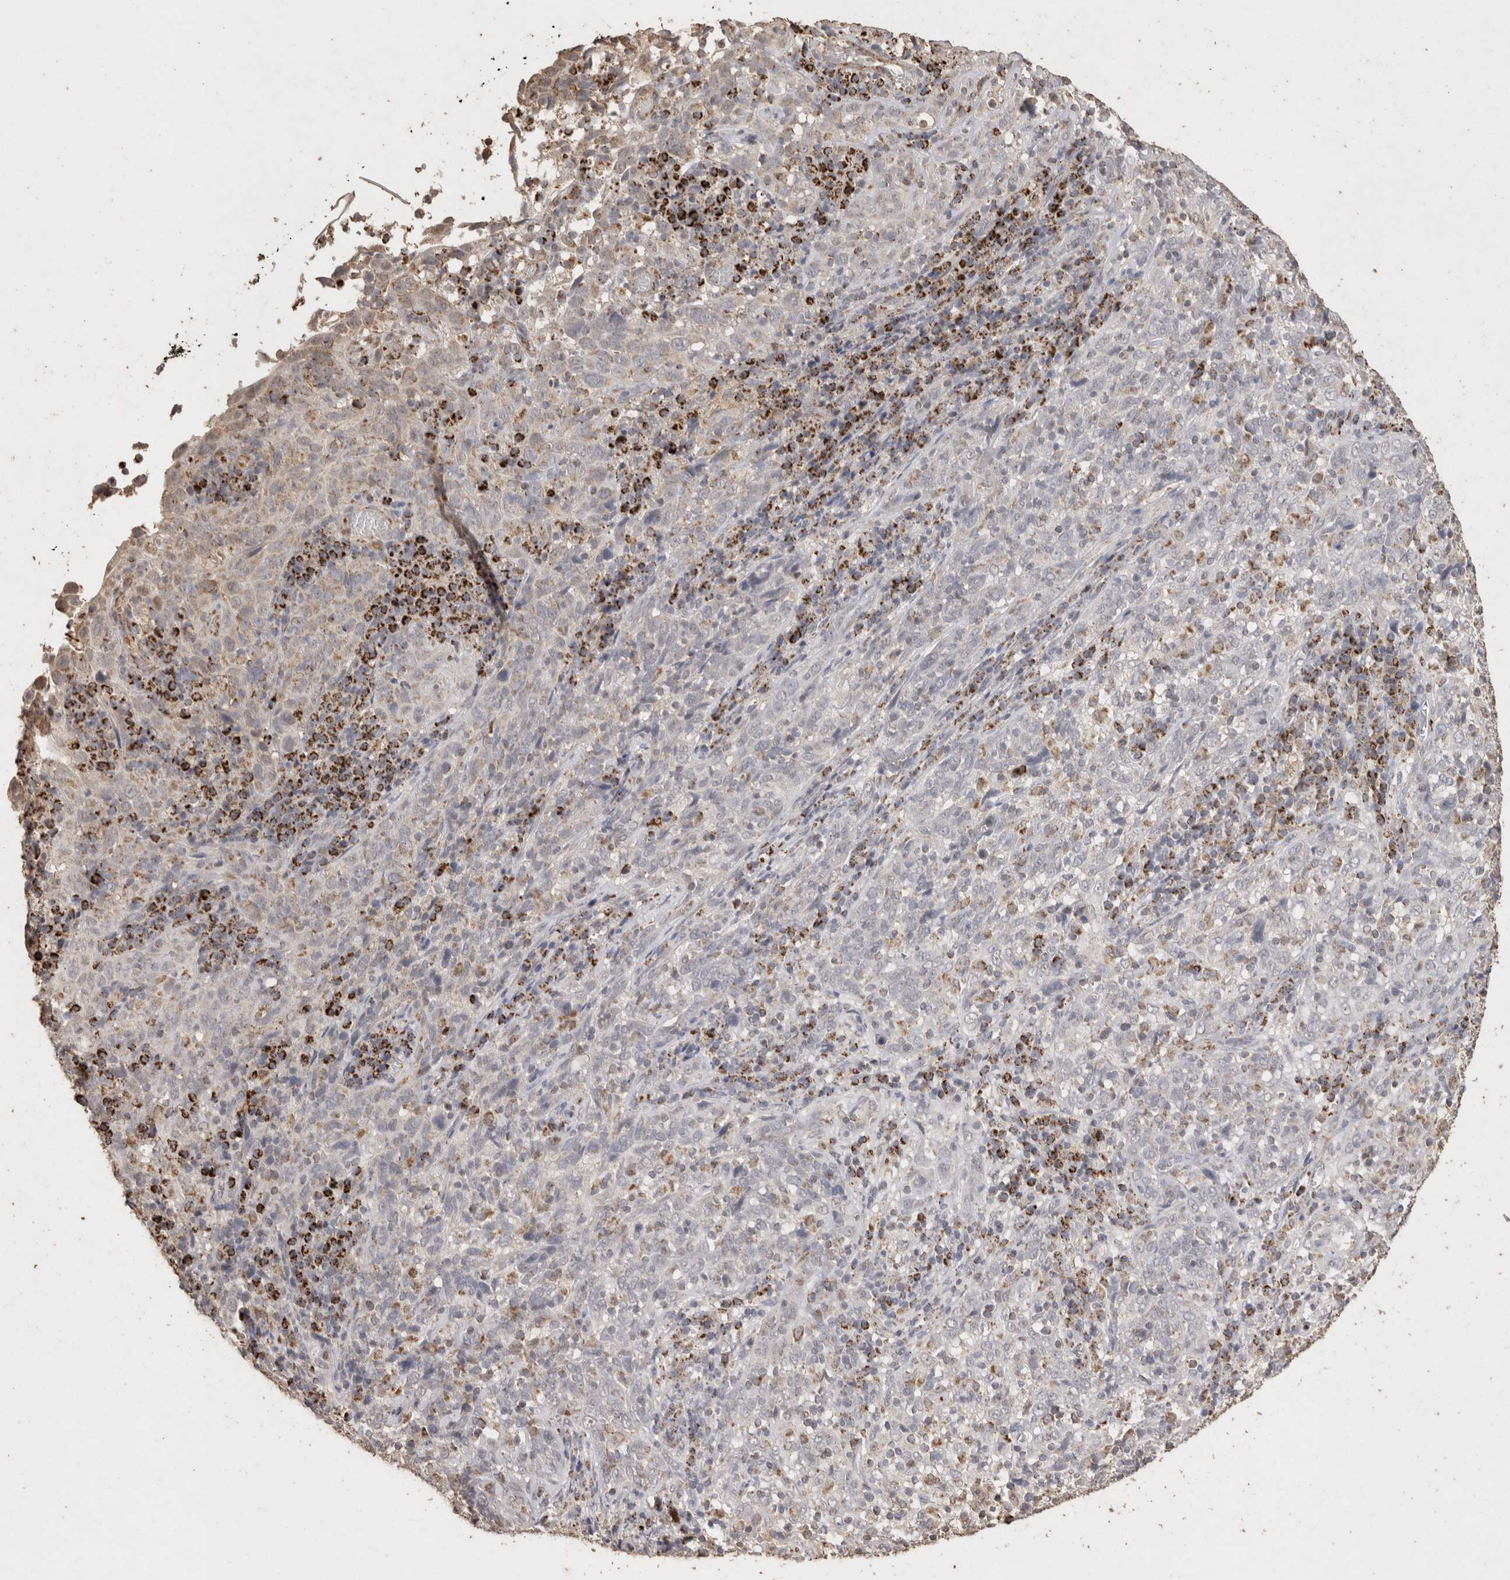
{"staining": {"intensity": "negative", "quantity": "none", "location": "none"}, "tissue": "cervical cancer", "cell_type": "Tumor cells", "image_type": "cancer", "snomed": [{"axis": "morphology", "description": "Squamous cell carcinoma, NOS"}, {"axis": "topography", "description": "Cervix"}], "caption": "There is no significant expression in tumor cells of squamous cell carcinoma (cervical).", "gene": "ACADM", "patient": {"sex": "female", "age": 46}}